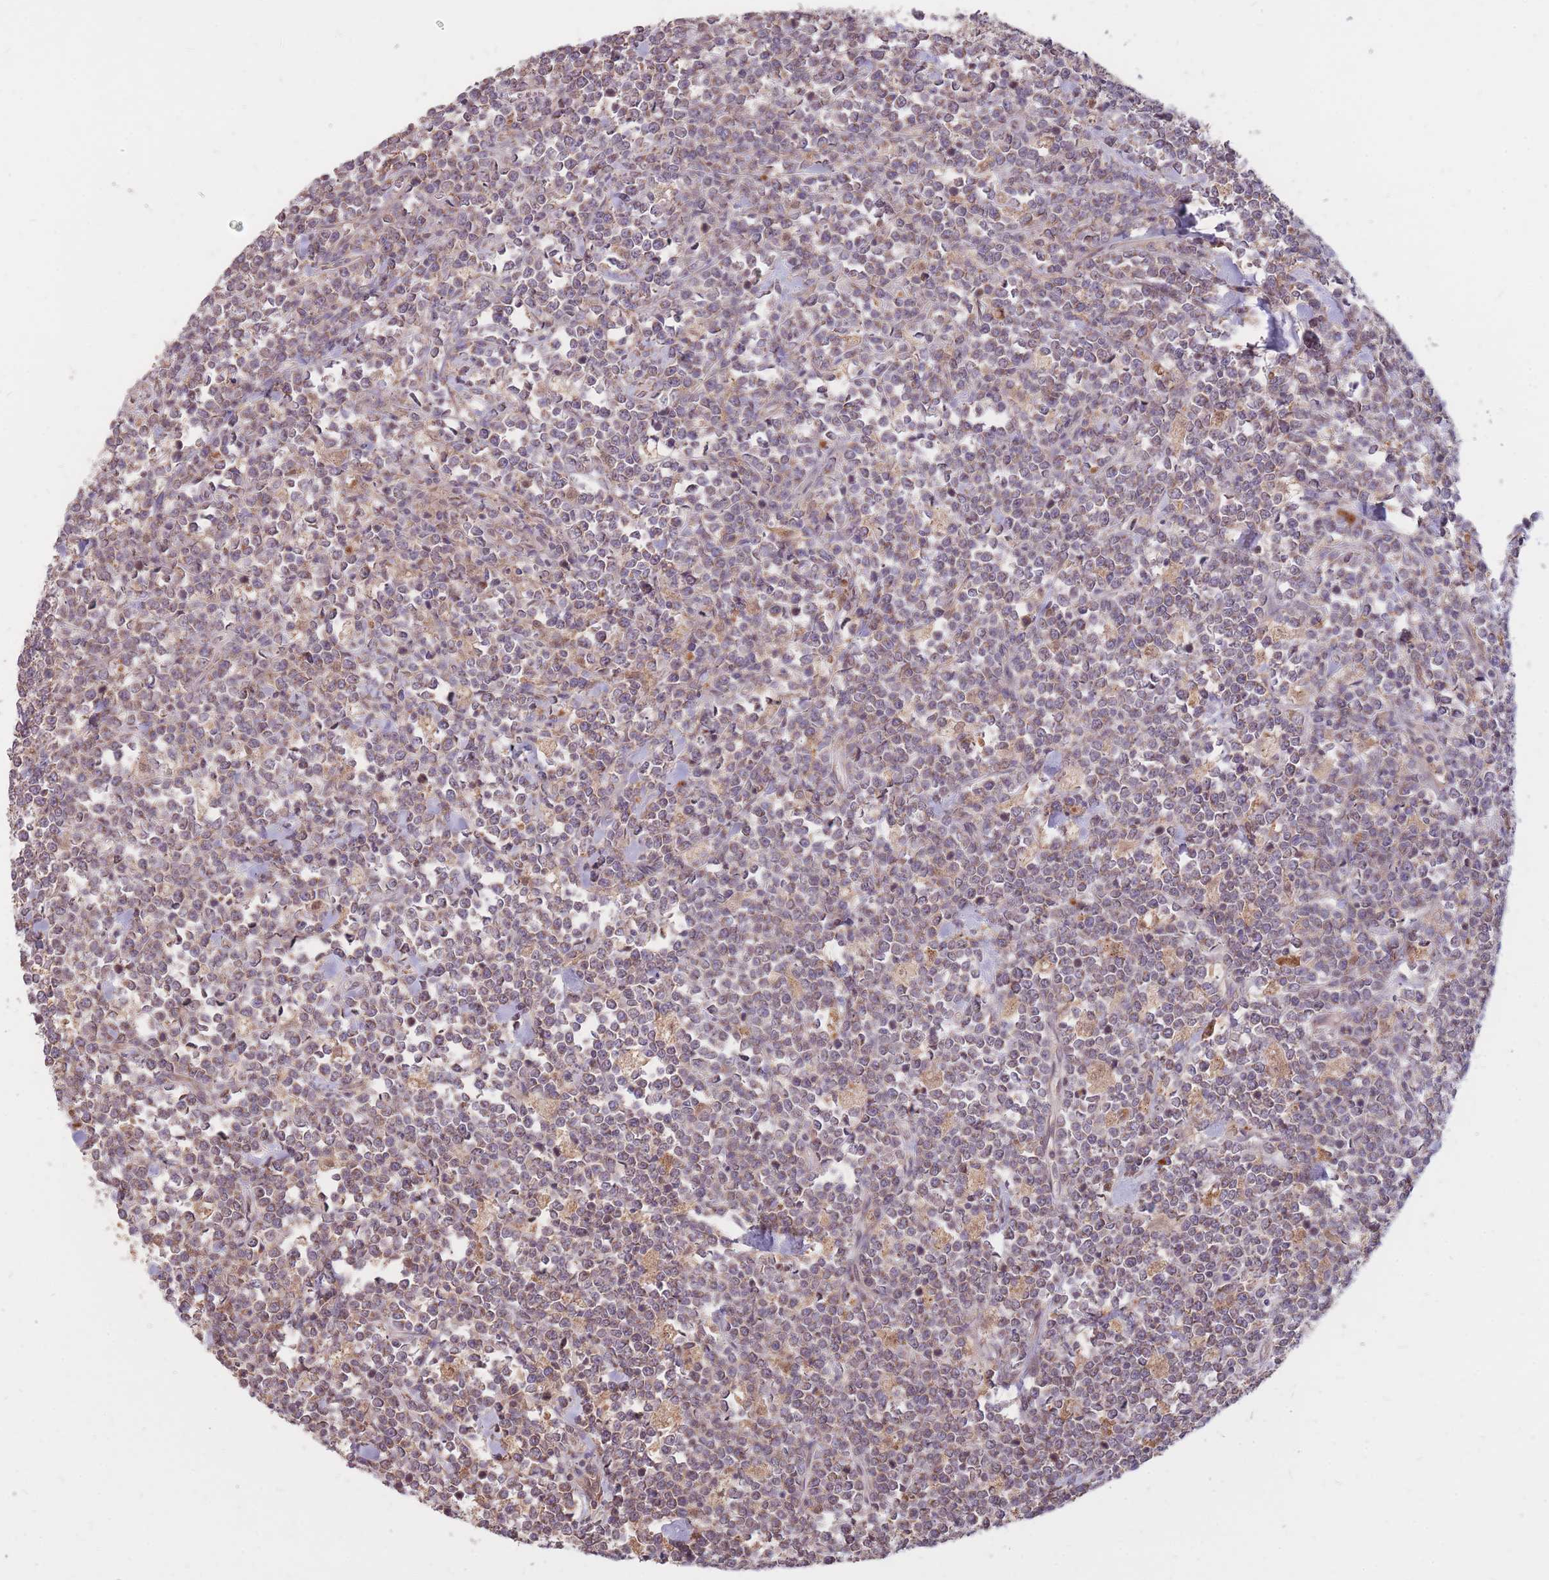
{"staining": {"intensity": "weak", "quantity": "25%-75%", "location": "cytoplasmic/membranous"}, "tissue": "lymphoma", "cell_type": "Tumor cells", "image_type": "cancer", "snomed": [{"axis": "morphology", "description": "Malignant lymphoma, non-Hodgkin's type, High grade"}, {"axis": "topography", "description": "Small intestine"}, {"axis": "topography", "description": "Colon"}], "caption": "Brown immunohistochemical staining in human lymphoma demonstrates weak cytoplasmic/membranous positivity in about 25%-75% of tumor cells.", "gene": "IGF2BP2", "patient": {"sex": "male", "age": 8}}